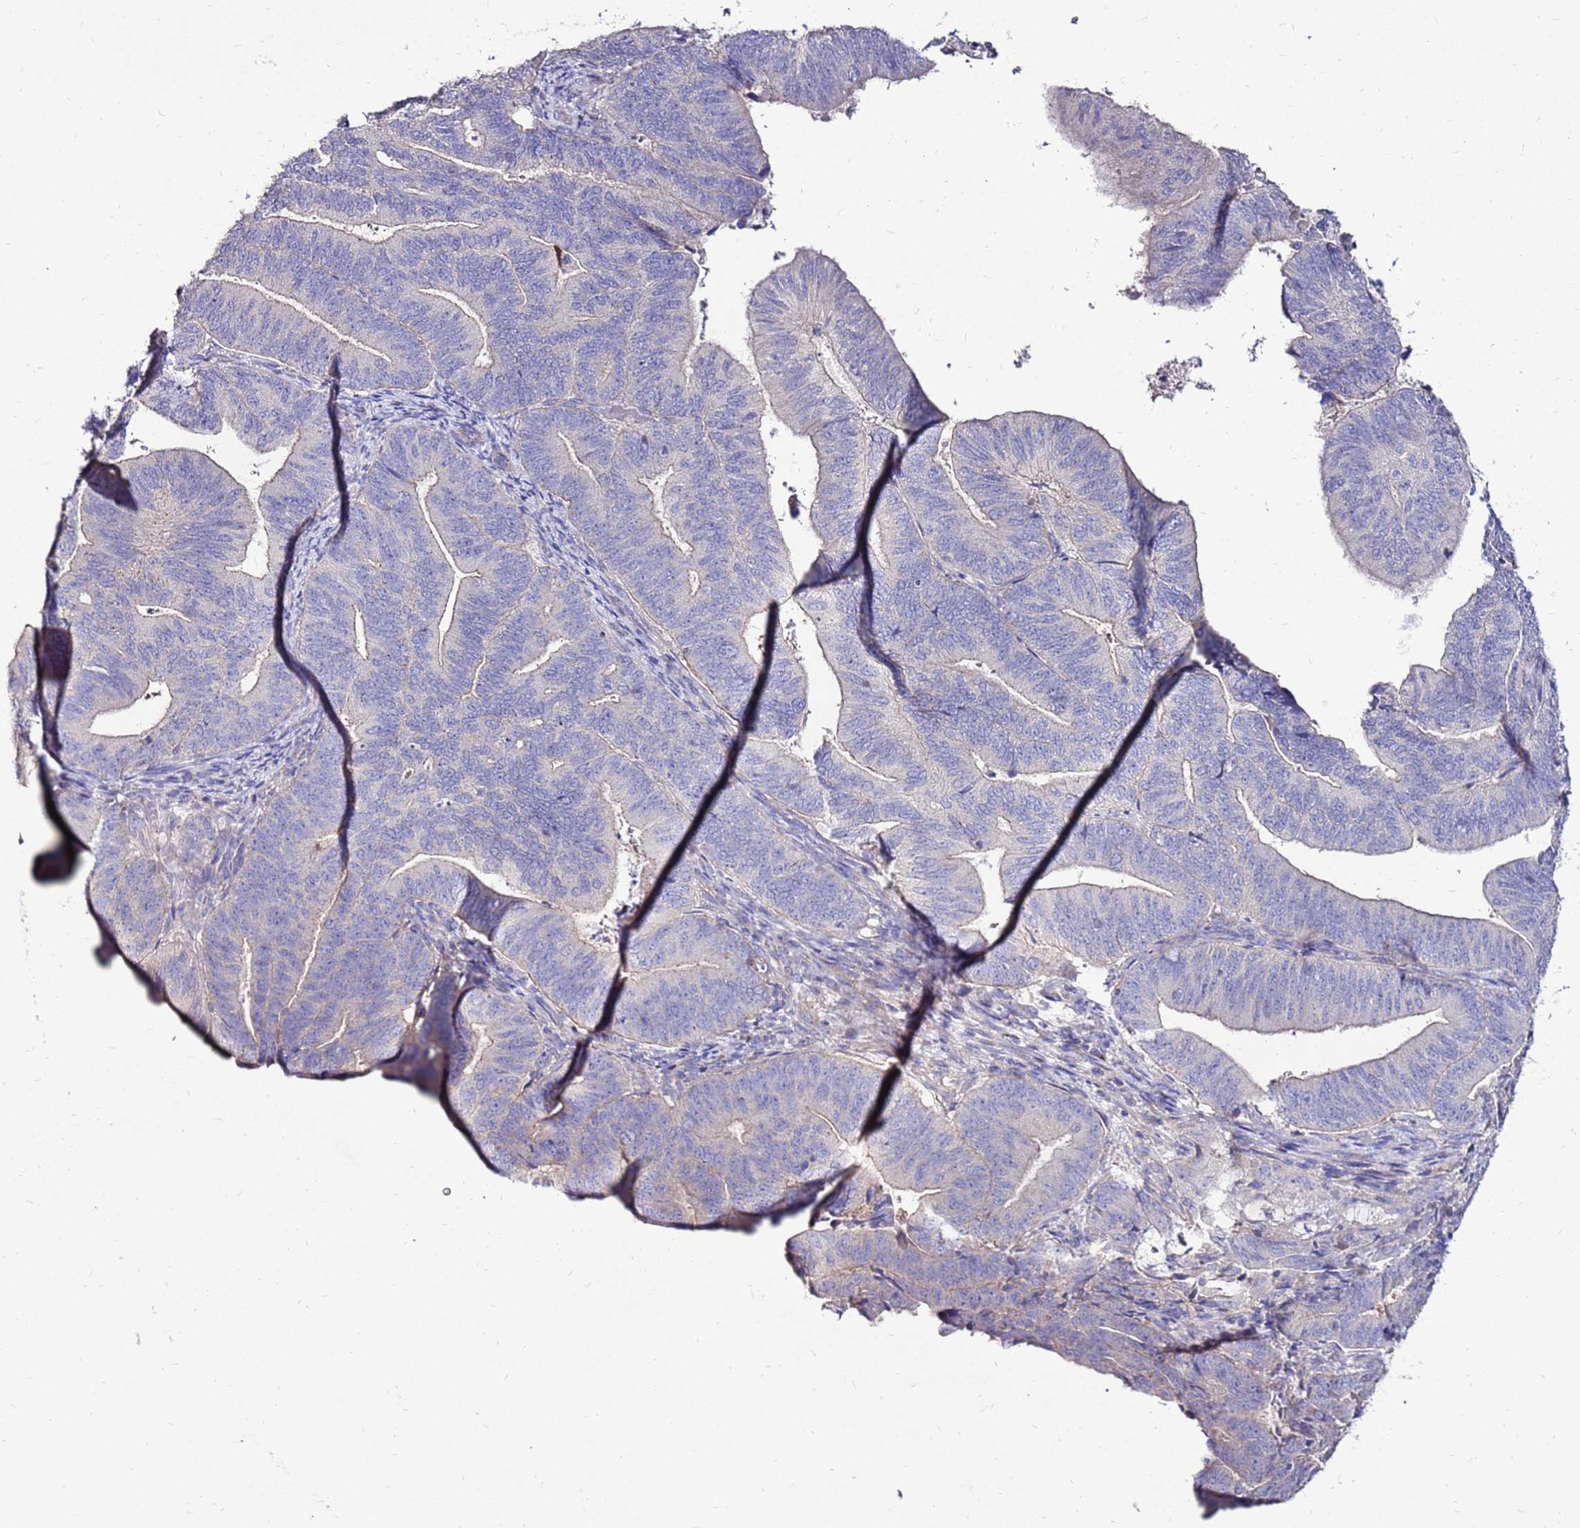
{"staining": {"intensity": "negative", "quantity": "none", "location": "none"}, "tissue": "endometrial cancer", "cell_type": "Tumor cells", "image_type": "cancer", "snomed": [{"axis": "morphology", "description": "Adenocarcinoma, NOS"}, {"axis": "topography", "description": "Endometrium"}], "caption": "The photomicrograph shows no staining of tumor cells in adenocarcinoma (endometrial).", "gene": "TMEM106C", "patient": {"sex": "female", "age": 70}}